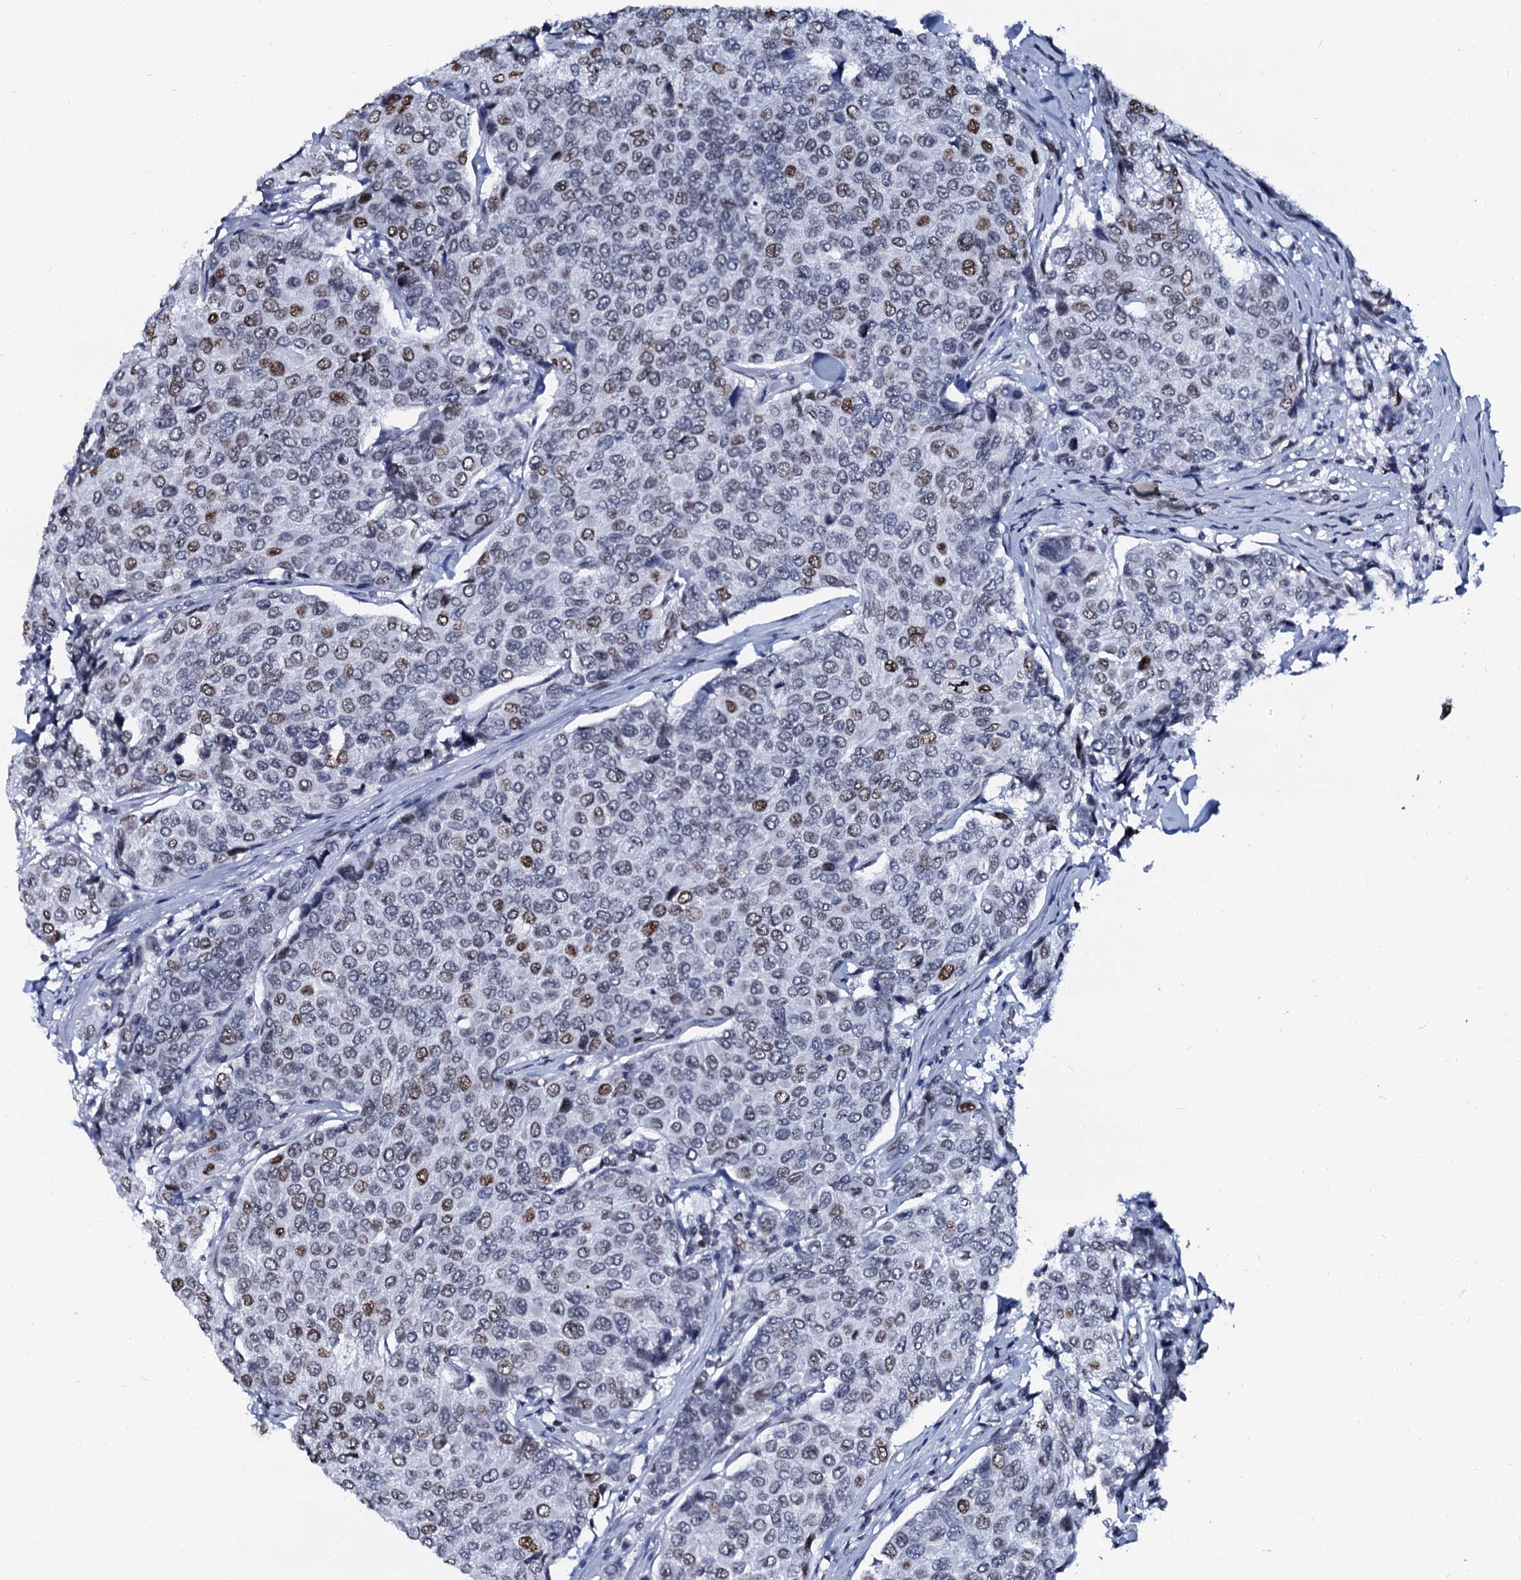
{"staining": {"intensity": "moderate", "quantity": "<25%", "location": "nuclear"}, "tissue": "breast cancer", "cell_type": "Tumor cells", "image_type": "cancer", "snomed": [{"axis": "morphology", "description": "Duct carcinoma"}, {"axis": "topography", "description": "Breast"}], "caption": "Breast cancer (invasive ductal carcinoma) was stained to show a protein in brown. There is low levels of moderate nuclear expression in approximately <25% of tumor cells.", "gene": "CMAS", "patient": {"sex": "female", "age": 55}}